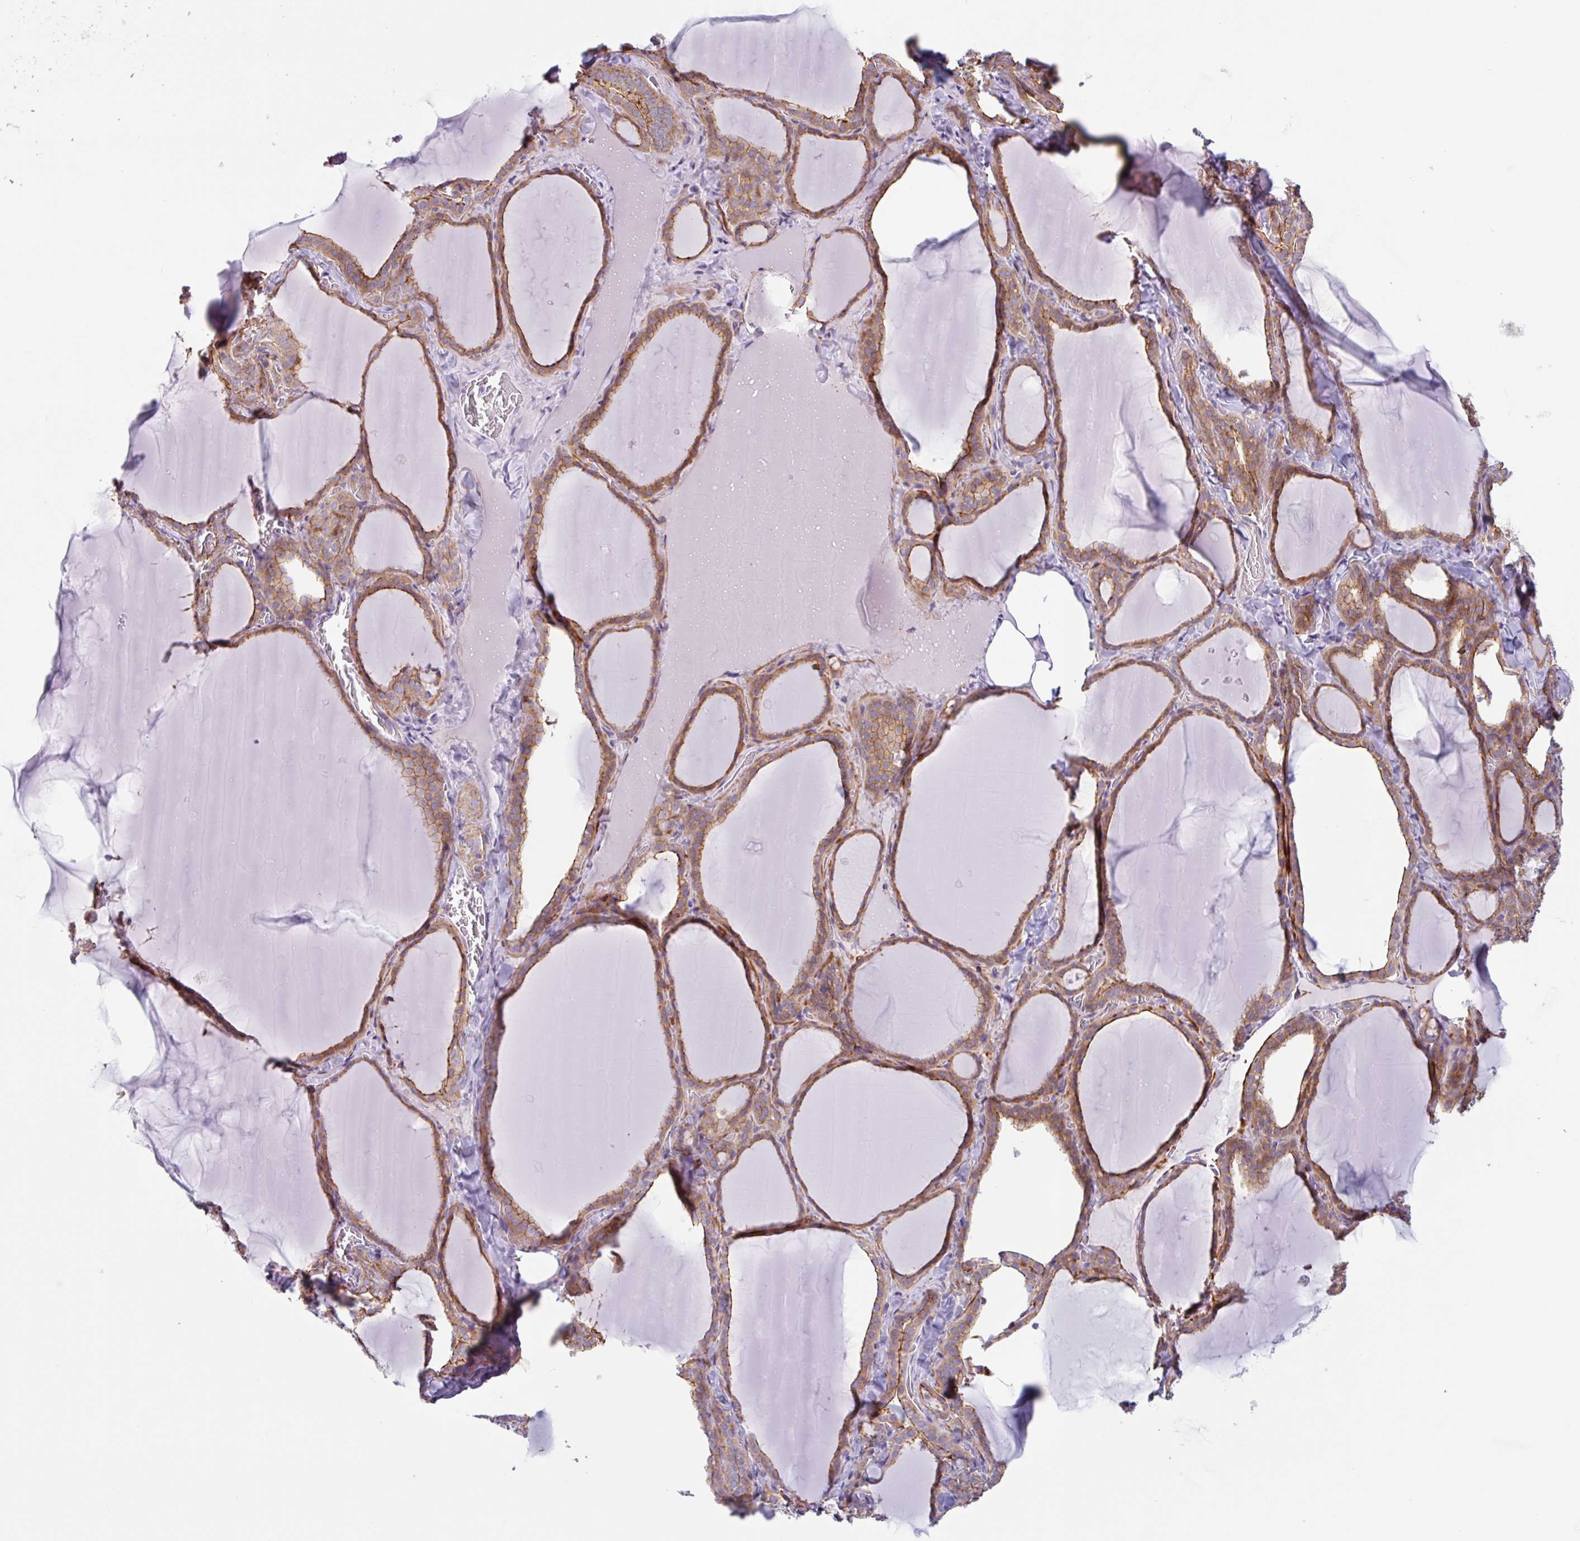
{"staining": {"intensity": "moderate", "quantity": ">75%", "location": "cytoplasmic/membranous"}, "tissue": "thyroid gland", "cell_type": "Glandular cells", "image_type": "normal", "snomed": [{"axis": "morphology", "description": "Normal tissue, NOS"}, {"axis": "topography", "description": "Thyroid gland"}], "caption": "DAB immunohistochemical staining of benign human thyroid gland shows moderate cytoplasmic/membranous protein staining in about >75% of glandular cells.", "gene": "MYH10", "patient": {"sex": "female", "age": 22}}